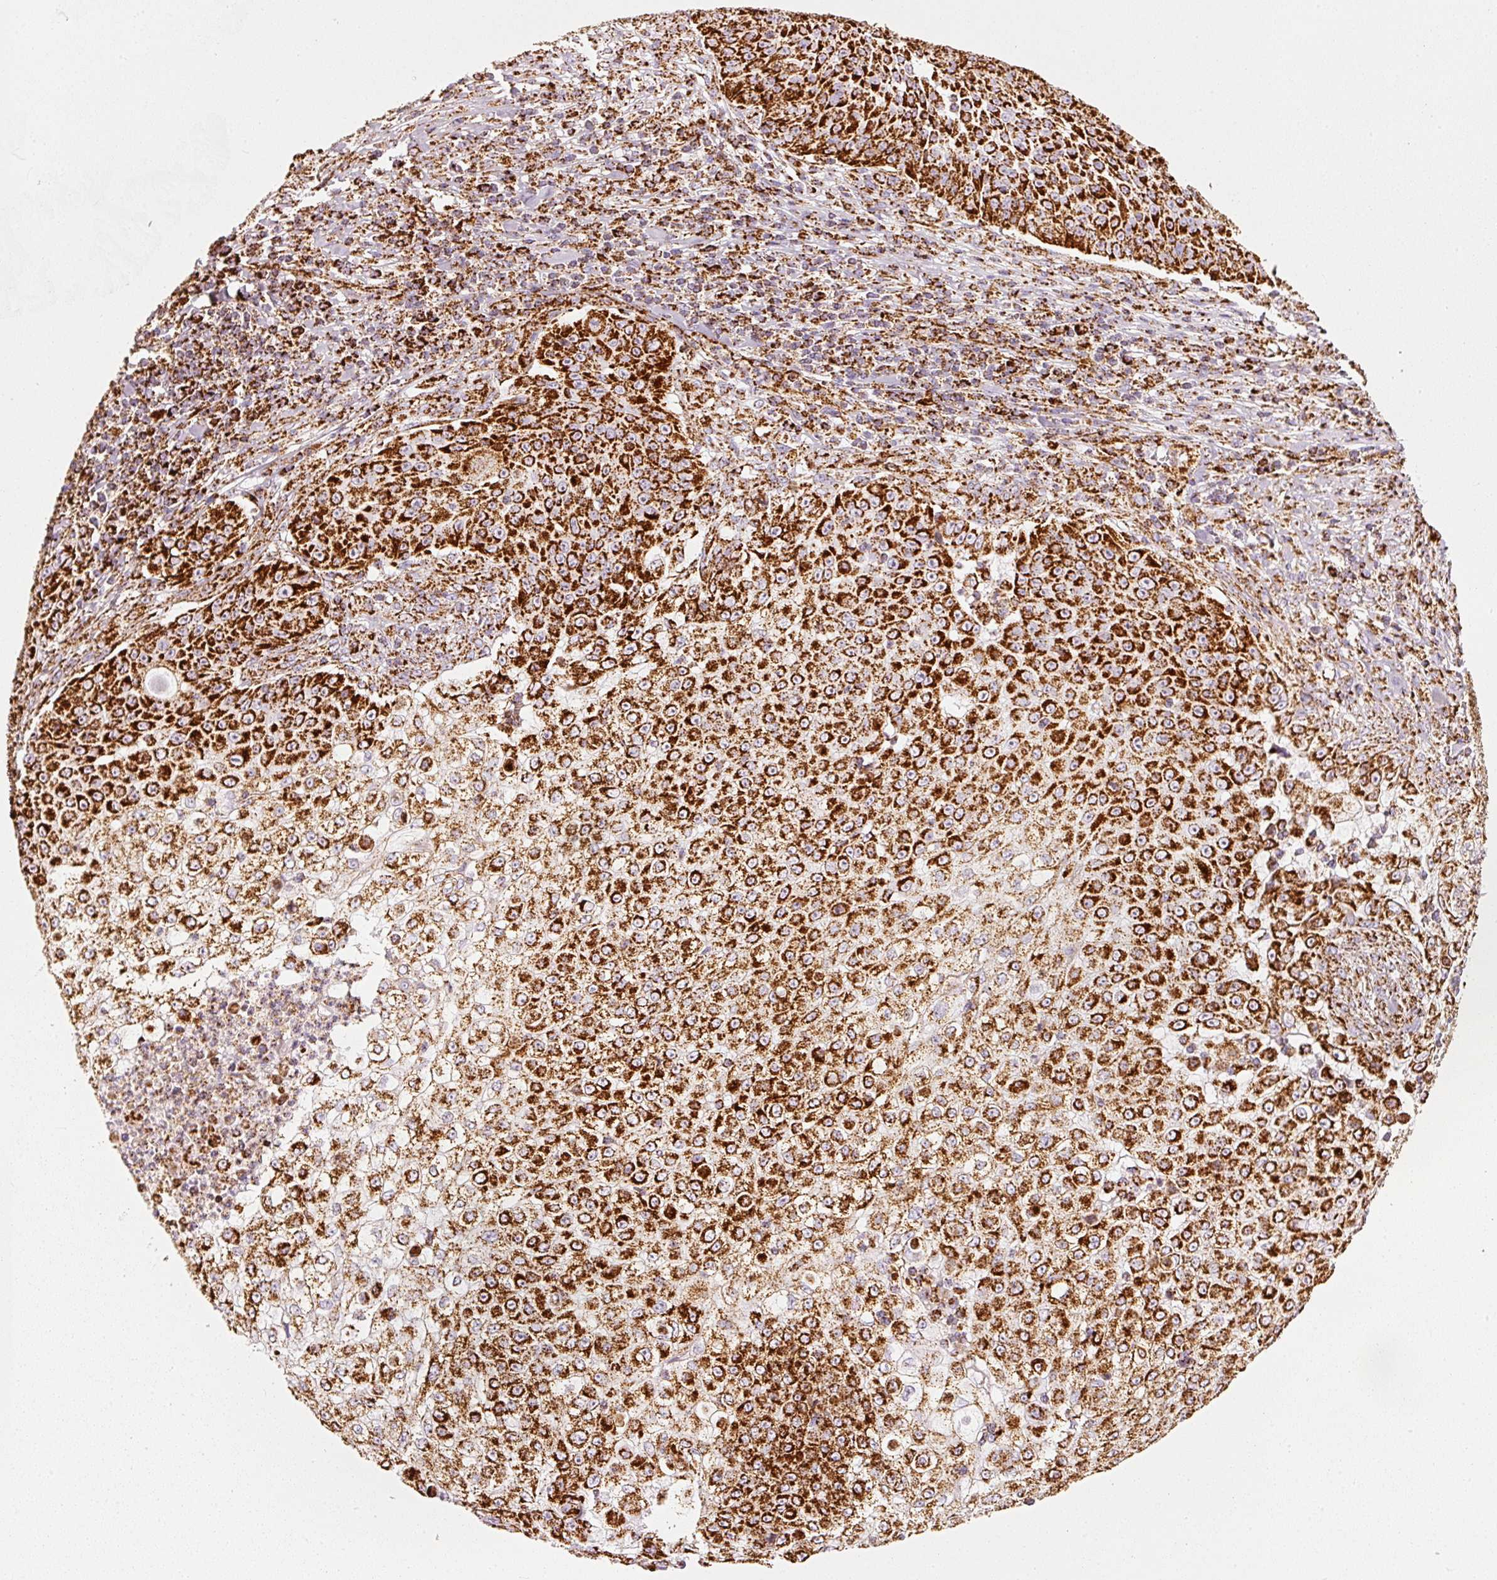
{"staining": {"intensity": "strong", "quantity": ">75%", "location": "cytoplasmic/membranous"}, "tissue": "skin cancer", "cell_type": "Tumor cells", "image_type": "cancer", "snomed": [{"axis": "morphology", "description": "Squamous cell carcinoma, NOS"}, {"axis": "topography", "description": "Skin"}], "caption": "Skin cancer tissue shows strong cytoplasmic/membranous positivity in about >75% of tumor cells", "gene": "MT-CO2", "patient": {"sex": "male", "age": 24}}